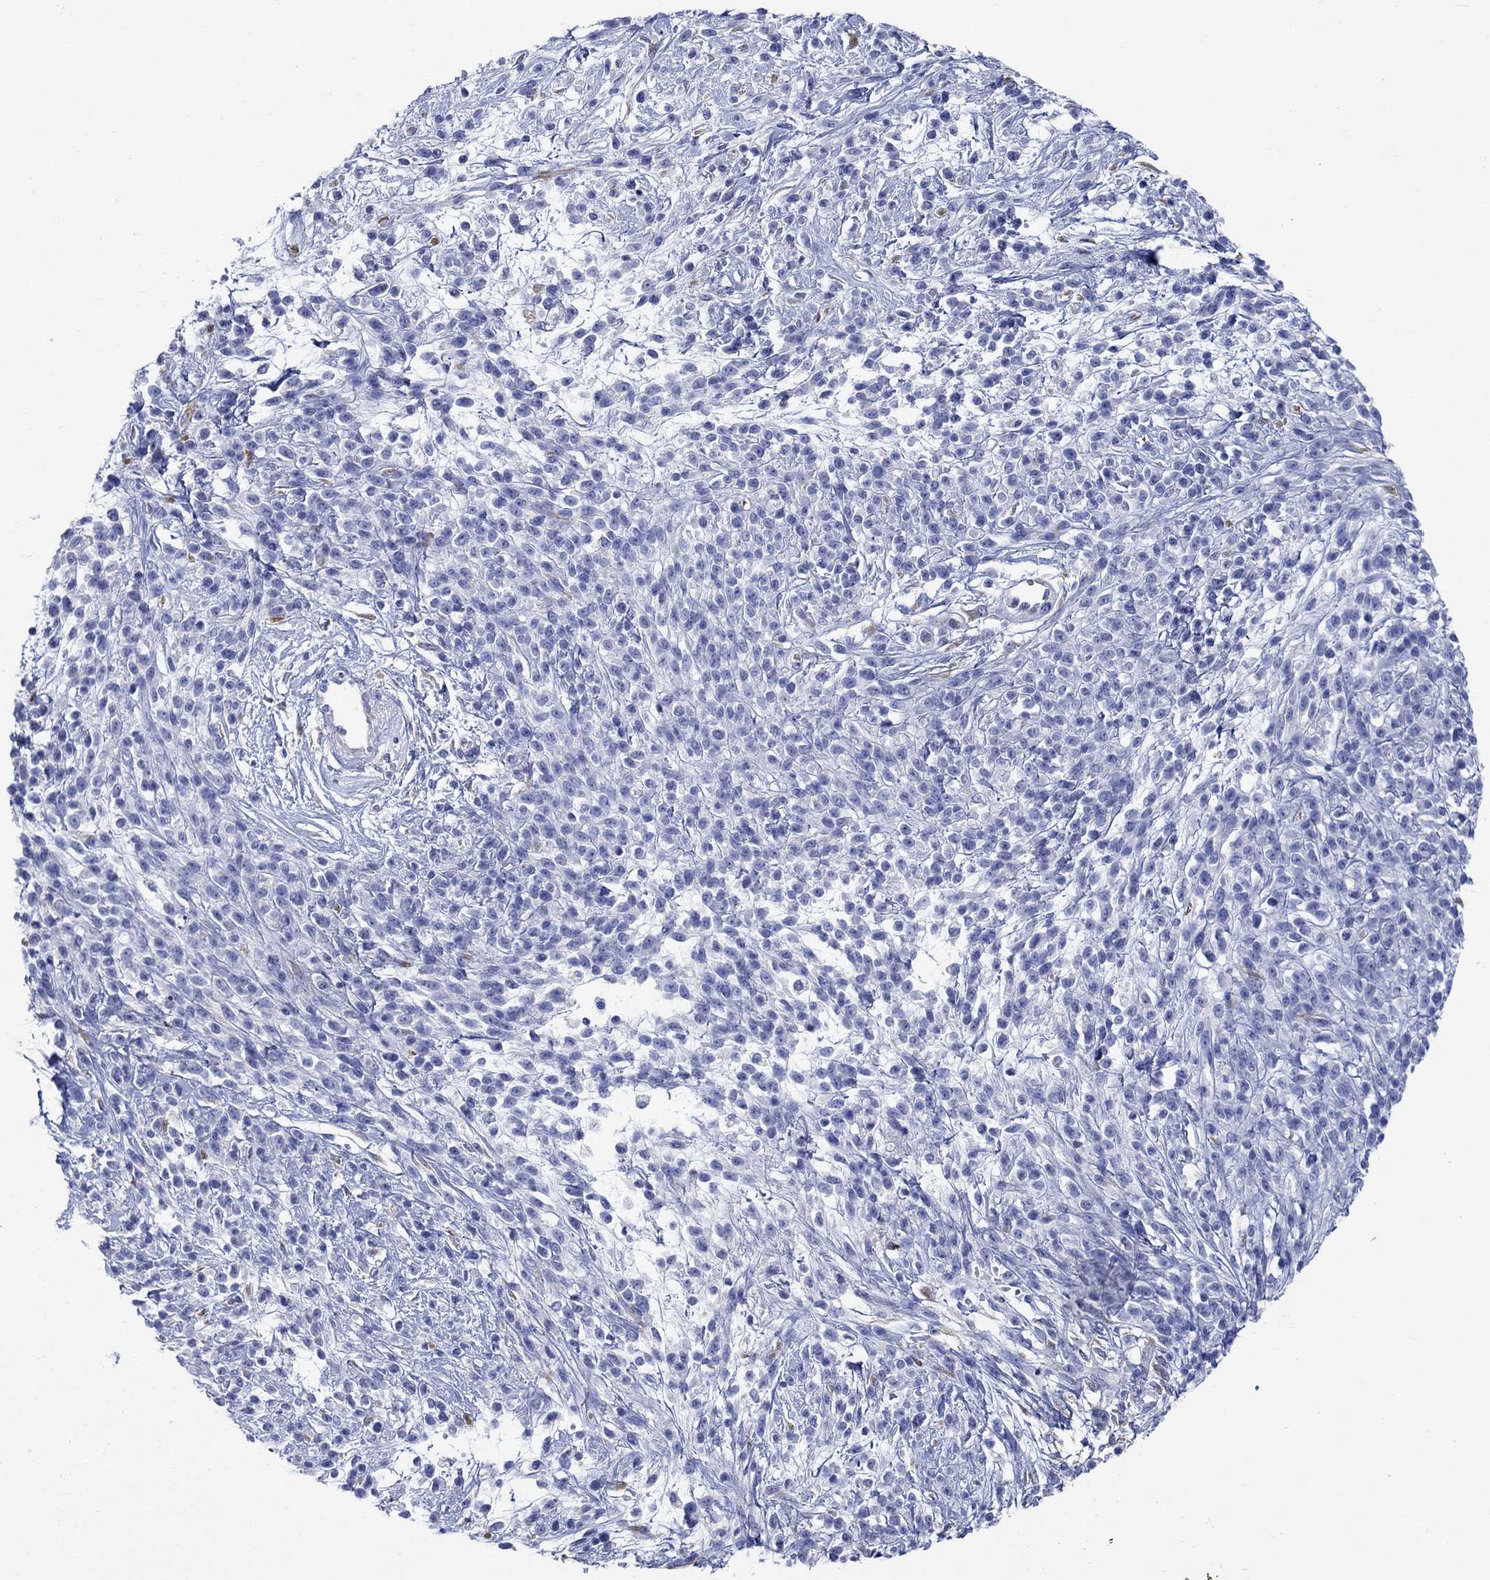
{"staining": {"intensity": "negative", "quantity": "none", "location": "none"}, "tissue": "melanoma", "cell_type": "Tumor cells", "image_type": "cancer", "snomed": [{"axis": "morphology", "description": "Malignant melanoma, NOS"}, {"axis": "topography", "description": "Skin"}, {"axis": "topography", "description": "Skin of trunk"}], "caption": "Immunohistochemical staining of melanoma demonstrates no significant expression in tumor cells.", "gene": "P2RY6", "patient": {"sex": "male", "age": 74}}